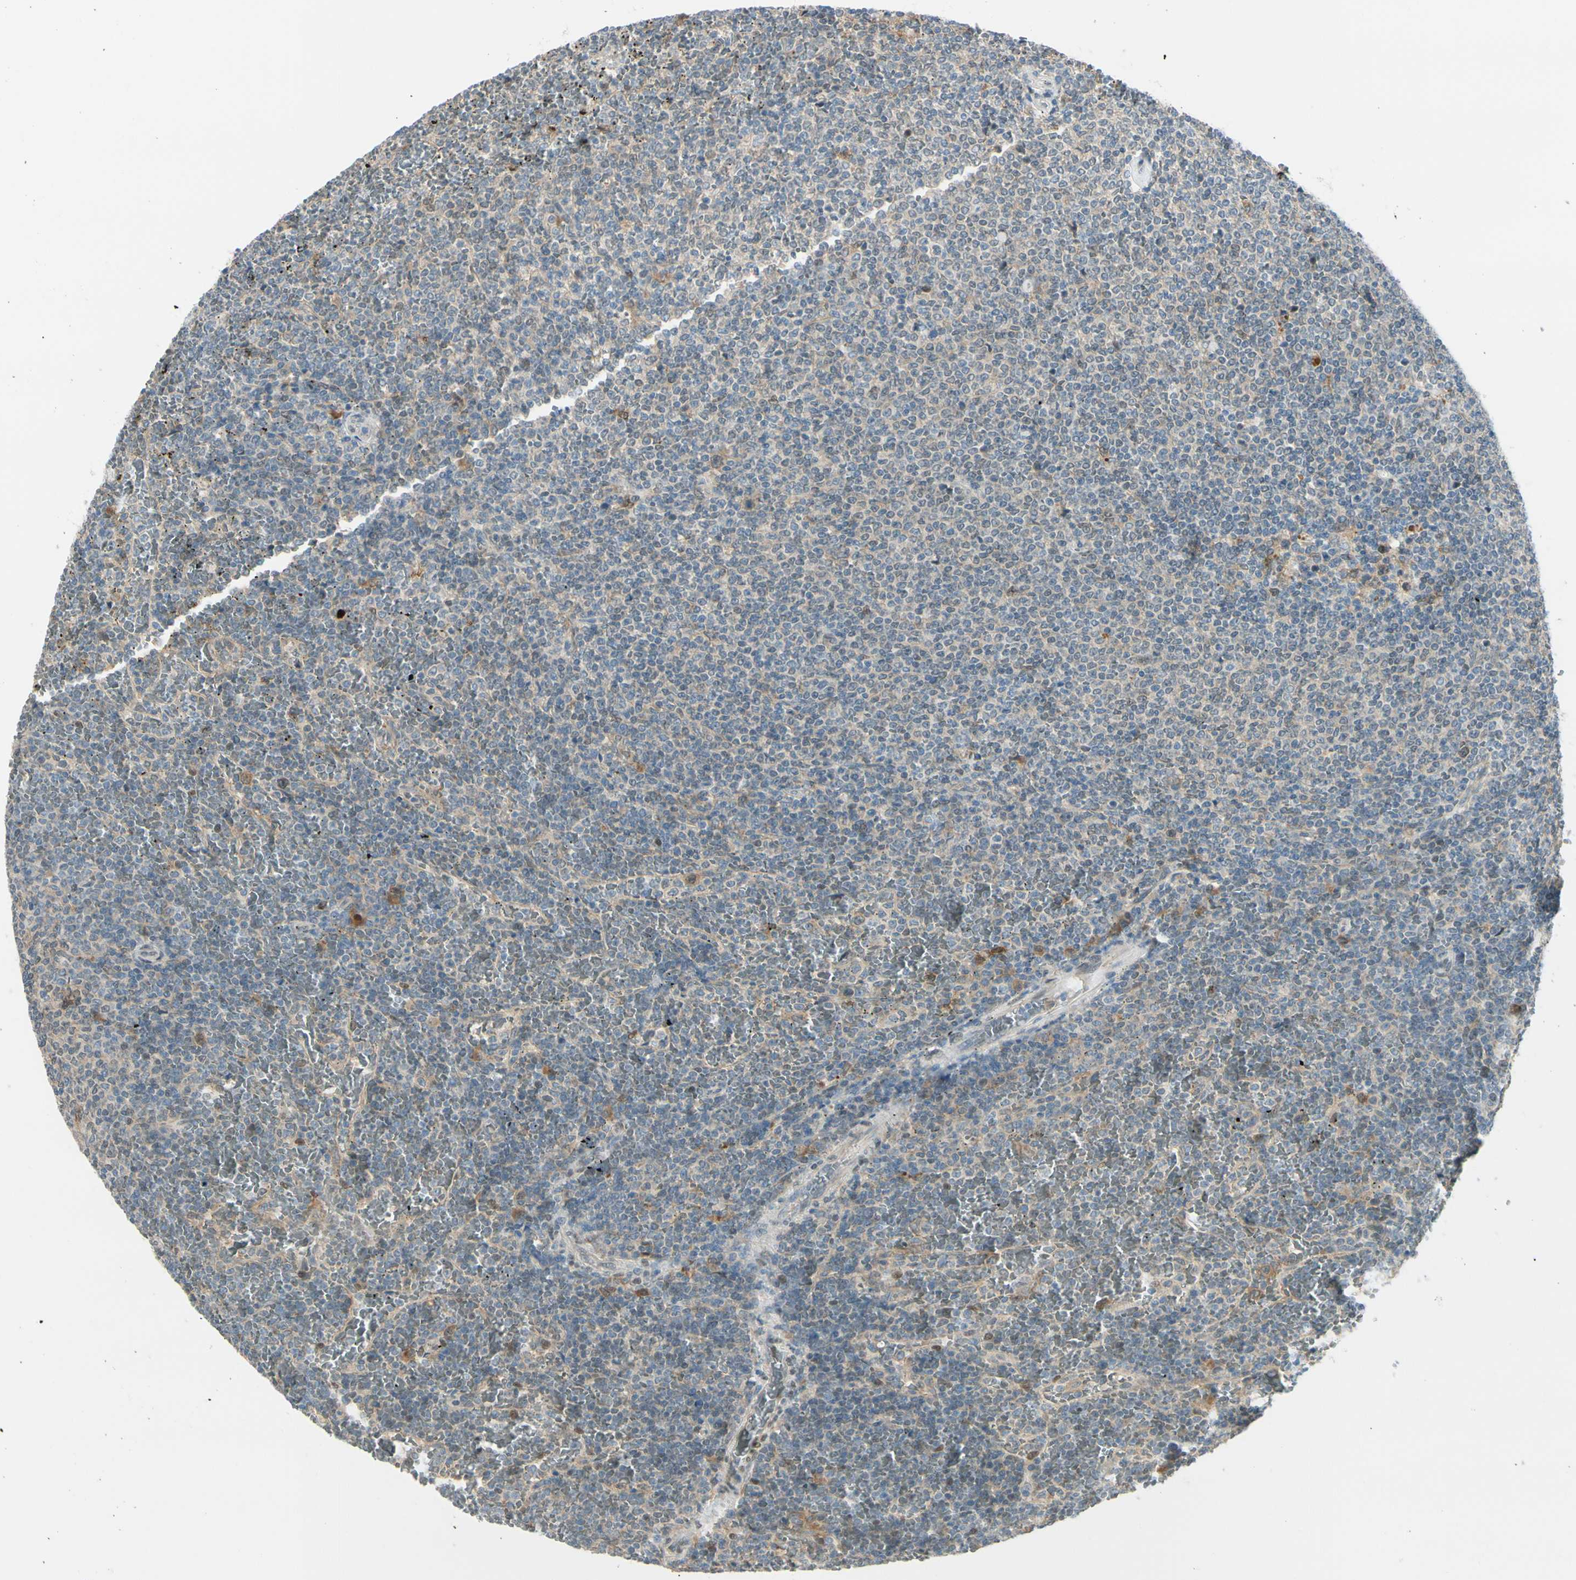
{"staining": {"intensity": "weak", "quantity": "25%-75%", "location": "cytoplasmic/membranous"}, "tissue": "lymphoma", "cell_type": "Tumor cells", "image_type": "cancer", "snomed": [{"axis": "morphology", "description": "Malignant lymphoma, non-Hodgkin's type, Low grade"}, {"axis": "topography", "description": "Spleen"}], "caption": "Protein analysis of malignant lymphoma, non-Hodgkin's type (low-grade) tissue reveals weak cytoplasmic/membranous staining in approximately 25%-75% of tumor cells. (DAB = brown stain, brightfield microscopy at high magnification).", "gene": "PTTG1", "patient": {"sex": "female", "age": 77}}